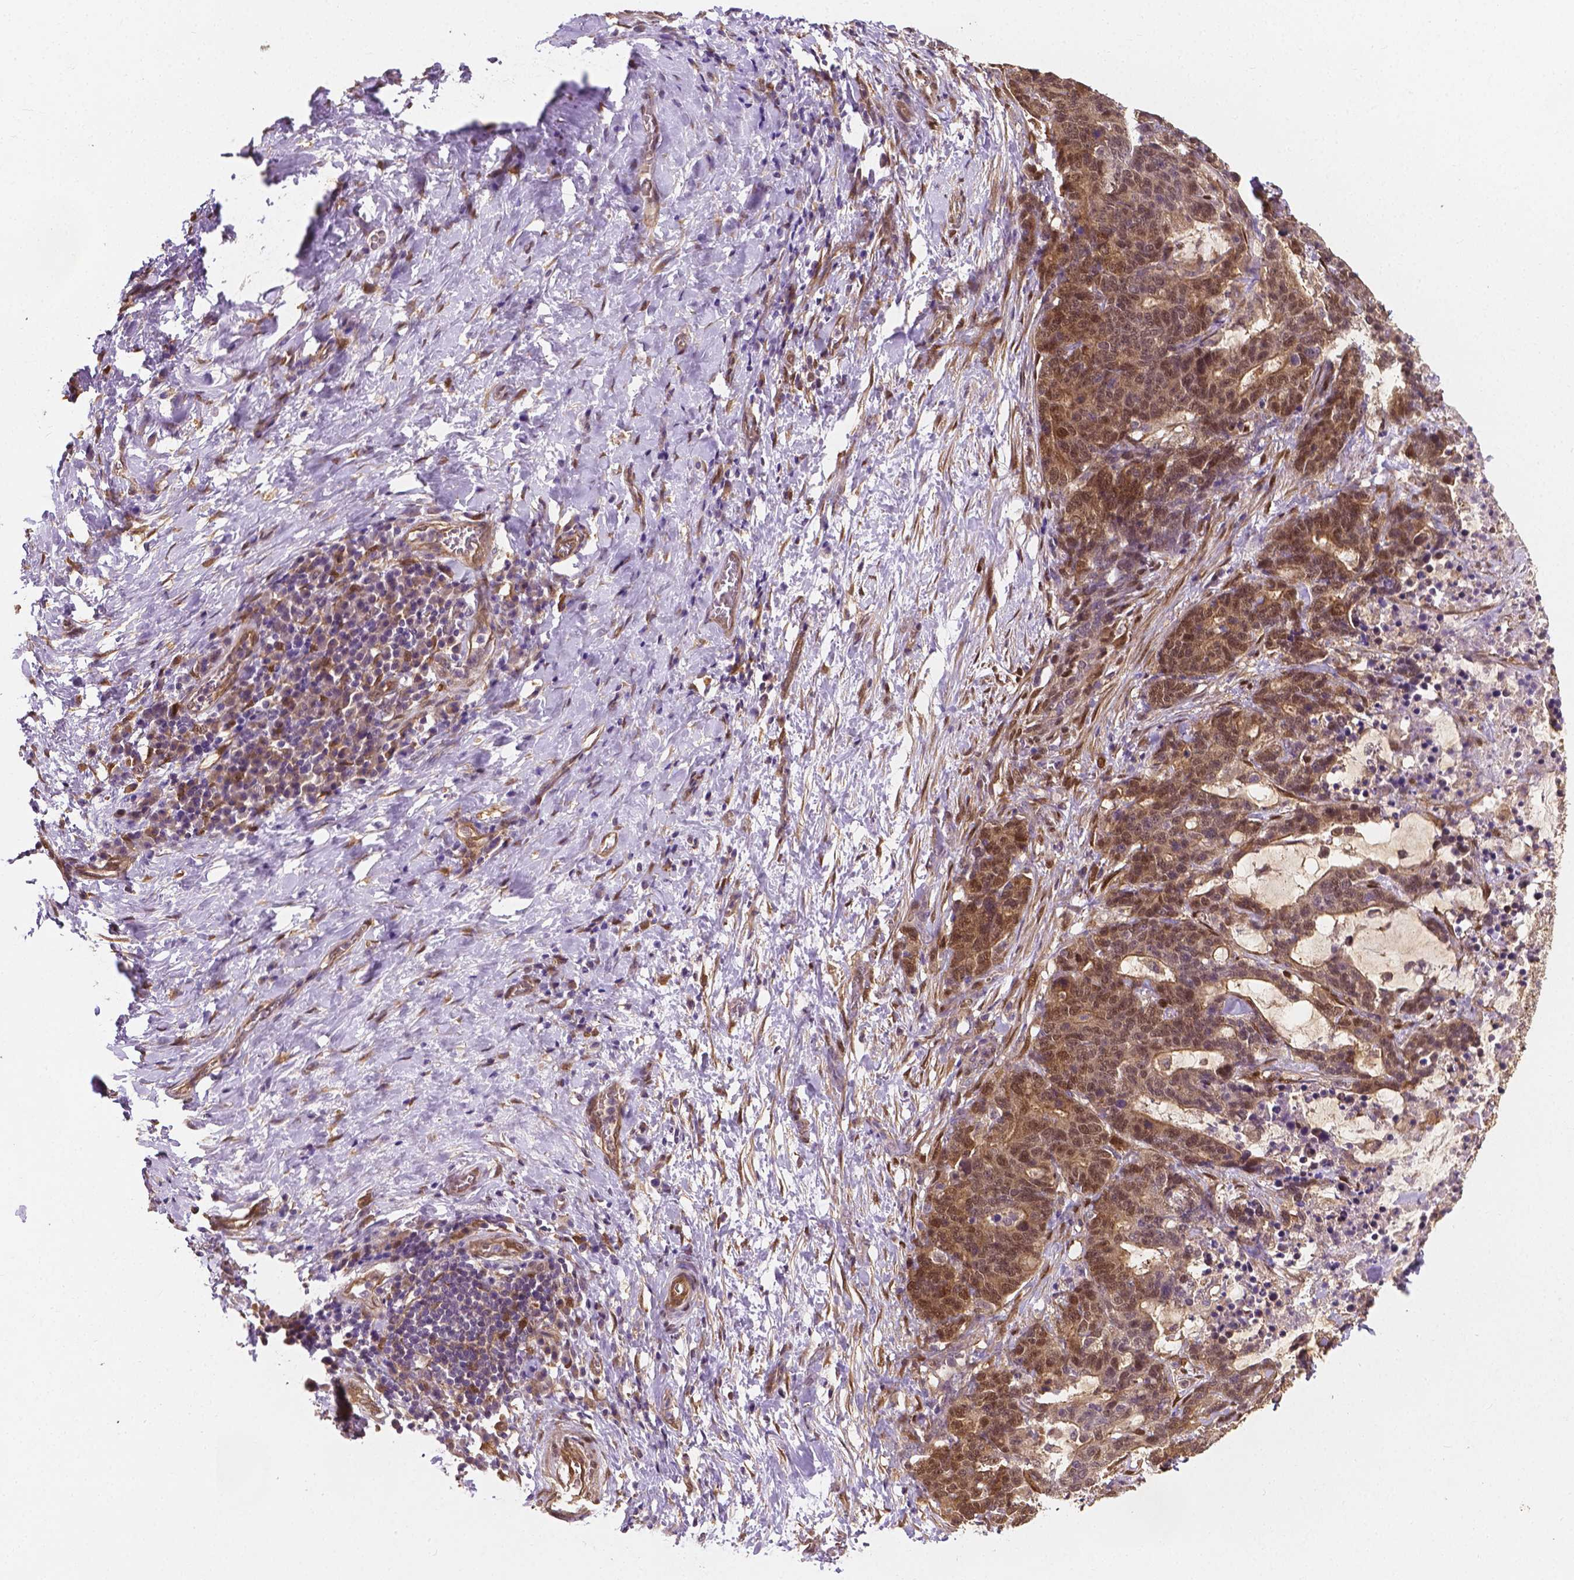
{"staining": {"intensity": "moderate", "quantity": "25%-75%", "location": "cytoplasmic/membranous,nuclear"}, "tissue": "stomach cancer", "cell_type": "Tumor cells", "image_type": "cancer", "snomed": [{"axis": "morphology", "description": "Normal tissue, NOS"}, {"axis": "morphology", "description": "Adenocarcinoma, NOS"}, {"axis": "topography", "description": "Stomach"}], "caption": "Protein staining by immunohistochemistry demonstrates moderate cytoplasmic/membranous and nuclear positivity in approximately 25%-75% of tumor cells in stomach adenocarcinoma.", "gene": "YAP1", "patient": {"sex": "female", "age": 64}}